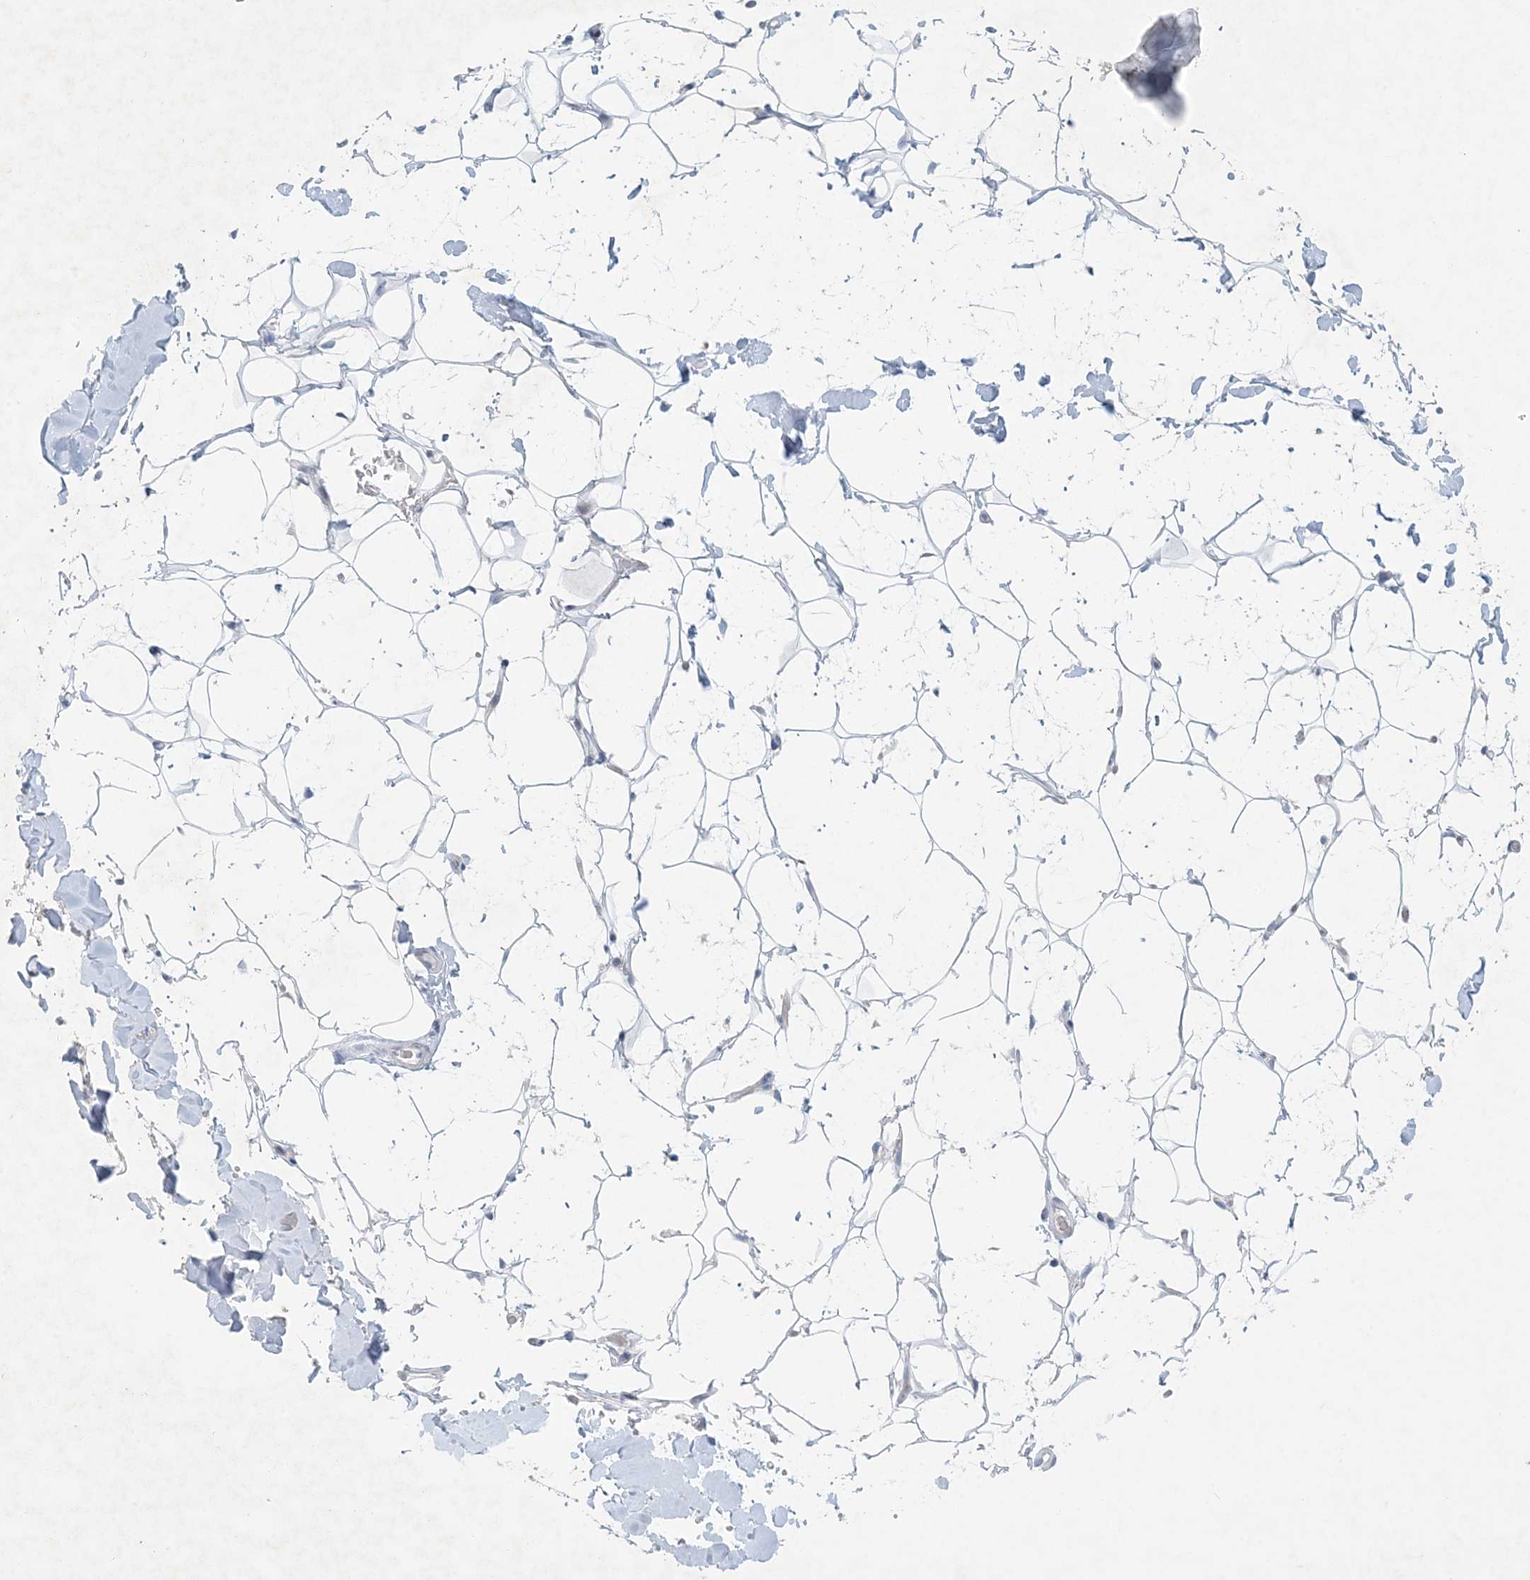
{"staining": {"intensity": "negative", "quantity": "none", "location": "none"}, "tissue": "adipose tissue", "cell_type": "Adipocytes", "image_type": "normal", "snomed": [{"axis": "morphology", "description": "Normal tissue, NOS"}, {"axis": "topography", "description": "Breast"}], "caption": "Immunohistochemistry (IHC) of benign adipose tissue demonstrates no positivity in adipocytes. Brightfield microscopy of immunohistochemistry (IHC) stained with DAB (3,3'-diaminobenzidine) (brown) and hematoxylin (blue), captured at high magnification.", "gene": "ZNF385D", "patient": {"sex": "female", "age": 26}}